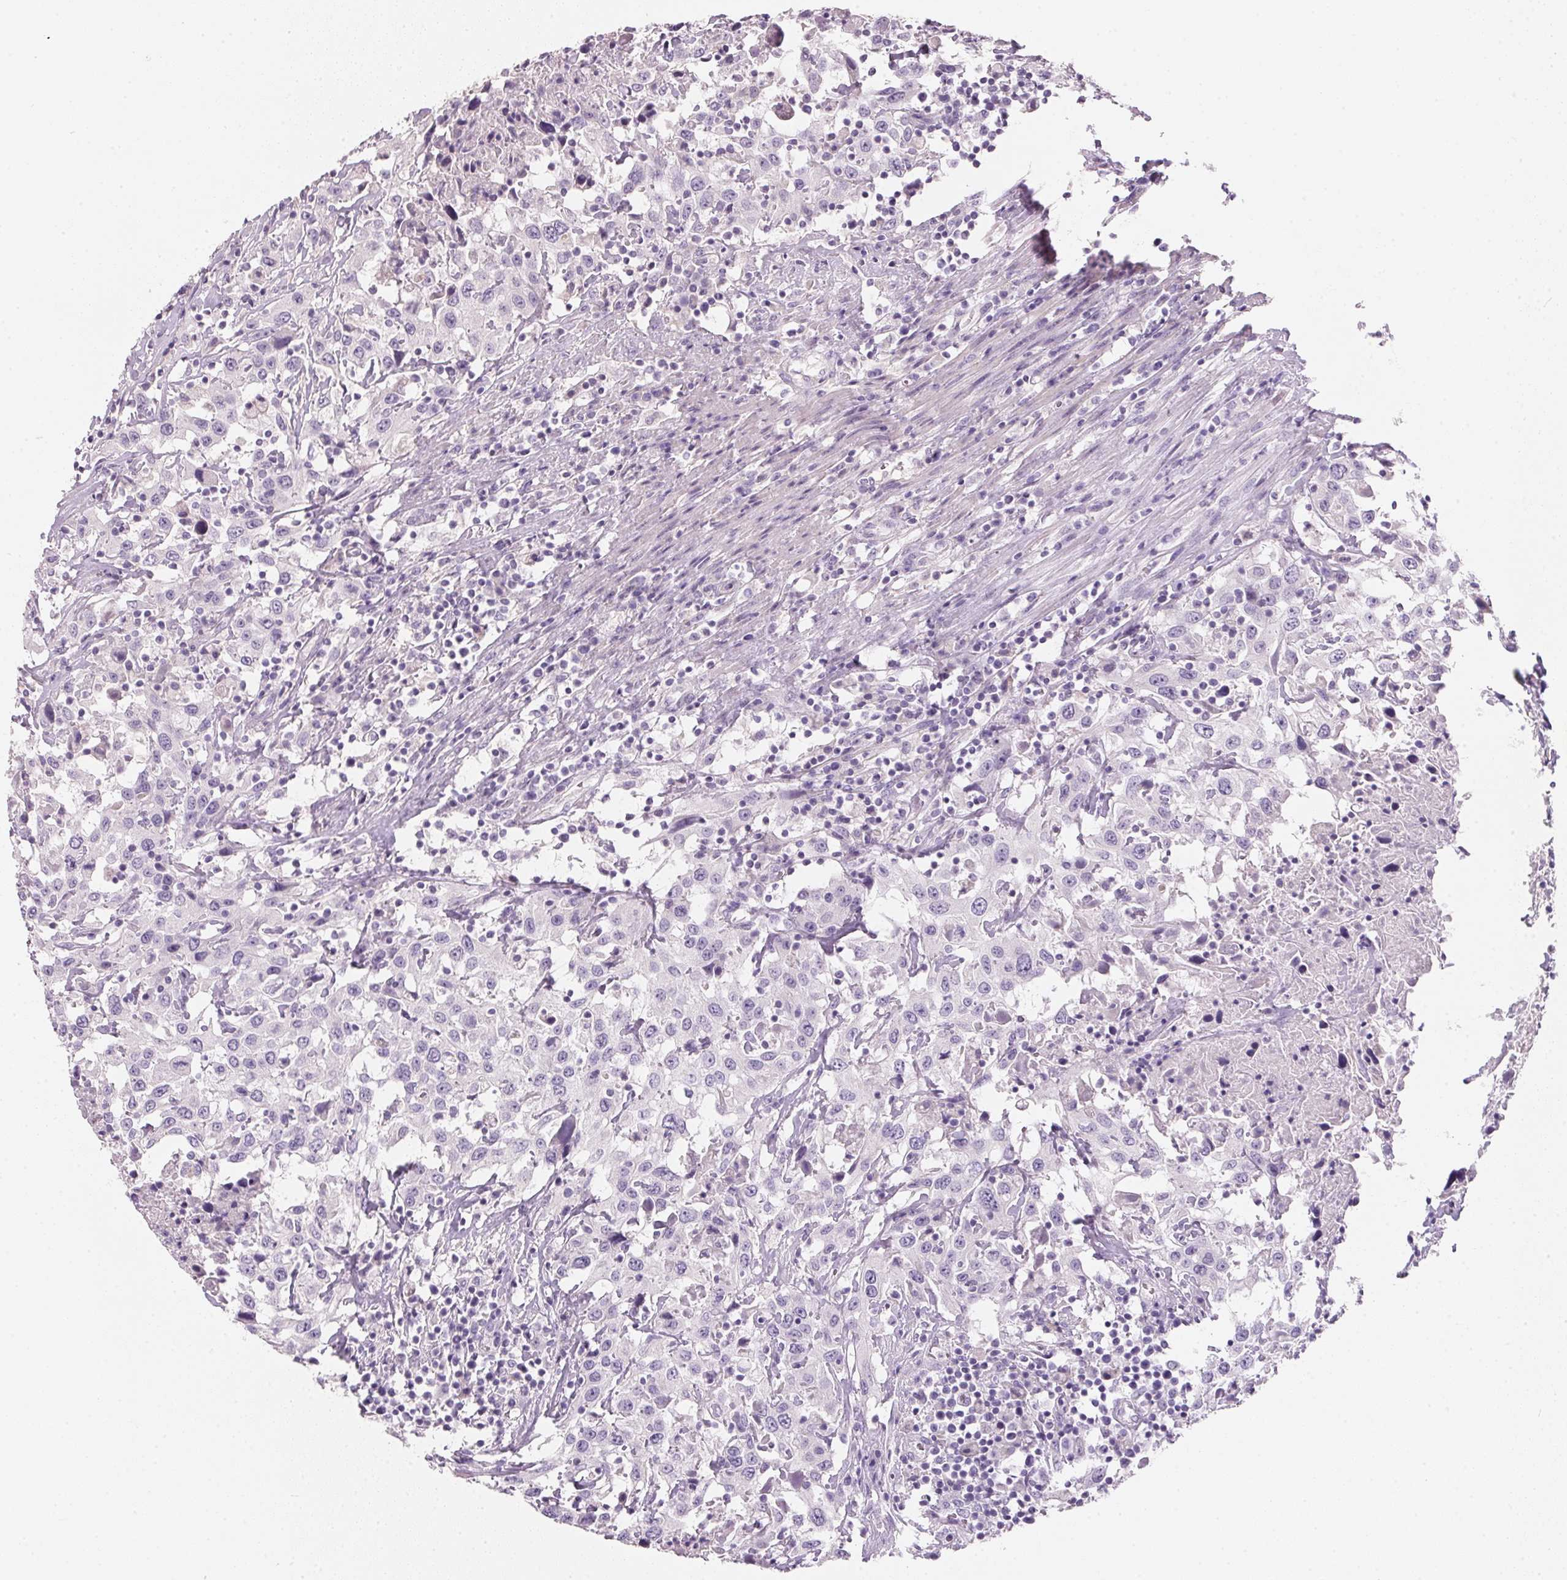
{"staining": {"intensity": "negative", "quantity": "none", "location": "none"}, "tissue": "urothelial cancer", "cell_type": "Tumor cells", "image_type": "cancer", "snomed": [{"axis": "morphology", "description": "Urothelial carcinoma, High grade"}, {"axis": "topography", "description": "Urinary bladder"}], "caption": "Immunohistochemistry (IHC) image of neoplastic tissue: urothelial cancer stained with DAB reveals no significant protein expression in tumor cells.", "gene": "HSD17B1", "patient": {"sex": "male", "age": 61}}